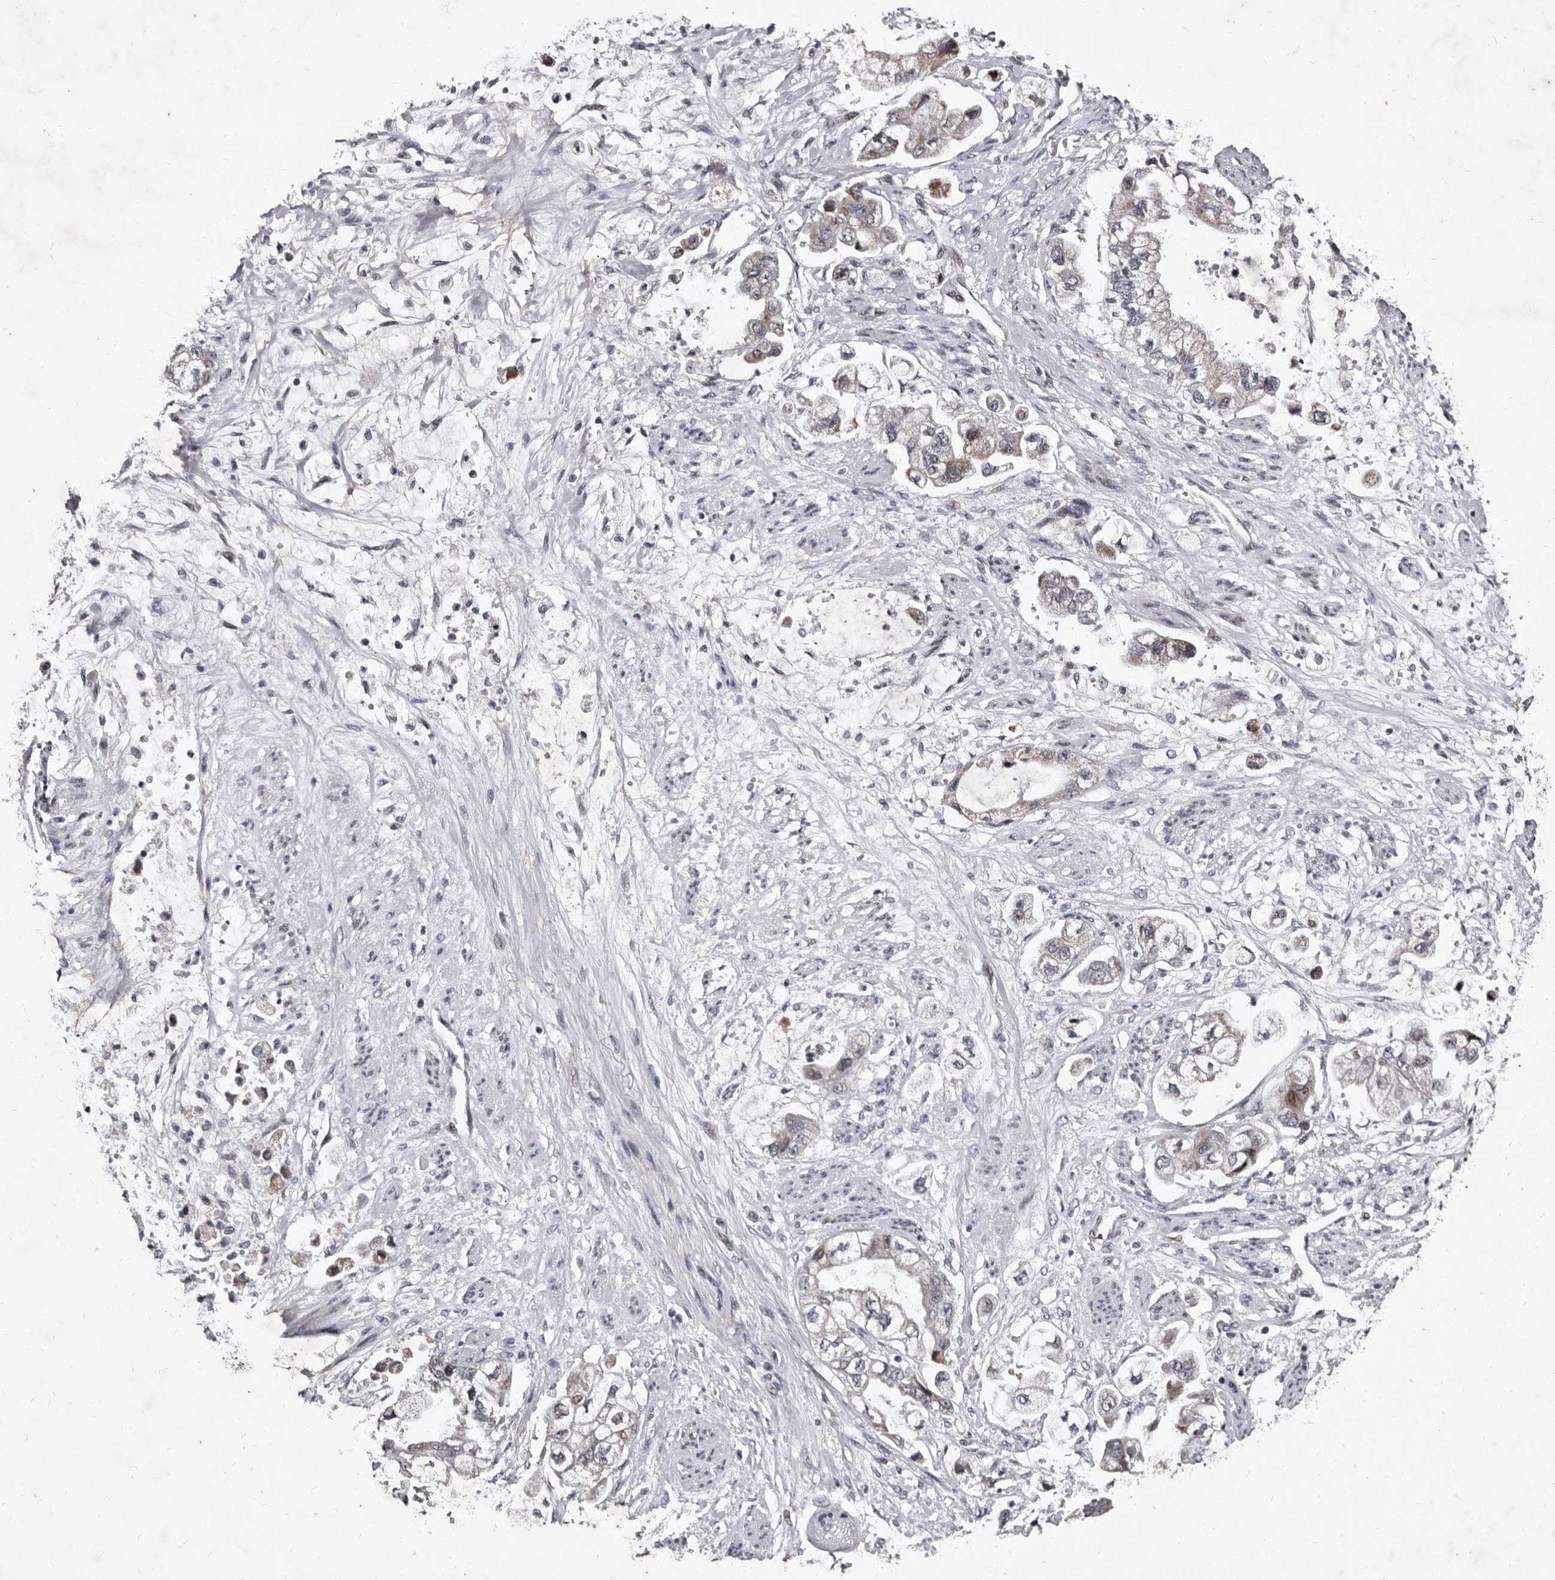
{"staining": {"intensity": "weak", "quantity": "25%-75%", "location": "cytoplasmic/membranous"}, "tissue": "stomach cancer", "cell_type": "Tumor cells", "image_type": "cancer", "snomed": [{"axis": "morphology", "description": "Adenocarcinoma, NOS"}, {"axis": "topography", "description": "Stomach"}], "caption": "Human stomach cancer (adenocarcinoma) stained with a brown dye displays weak cytoplasmic/membranous positive positivity in about 25%-75% of tumor cells.", "gene": "TNKS", "patient": {"sex": "male", "age": 62}}